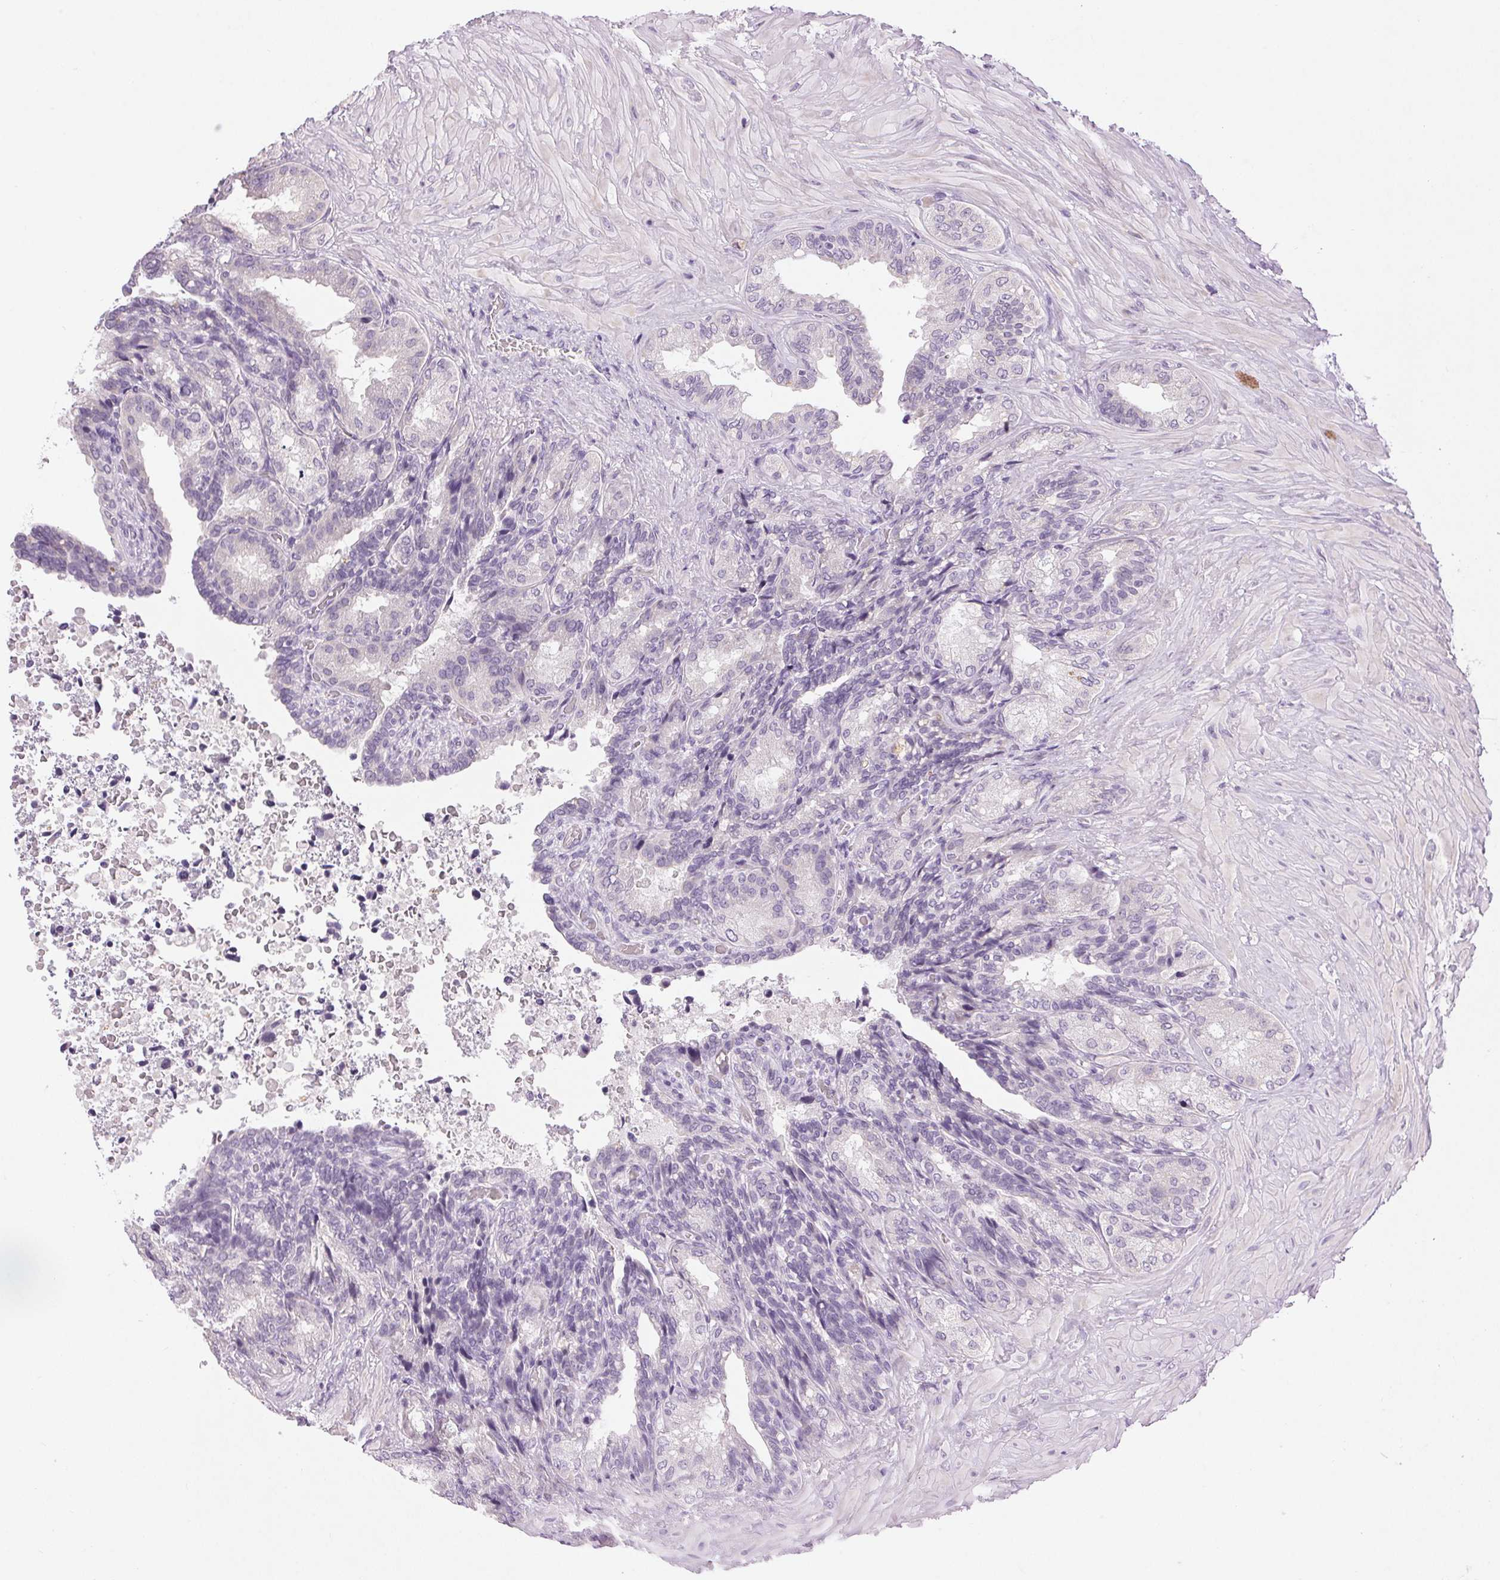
{"staining": {"intensity": "negative", "quantity": "none", "location": "none"}, "tissue": "seminal vesicle", "cell_type": "Glandular cells", "image_type": "normal", "snomed": [{"axis": "morphology", "description": "Normal tissue, NOS"}, {"axis": "topography", "description": "Seminal veicle"}], "caption": "Immunohistochemistry (IHC) image of unremarkable human seminal vesicle stained for a protein (brown), which exhibits no positivity in glandular cells.", "gene": "DSG3", "patient": {"sex": "male", "age": 68}}